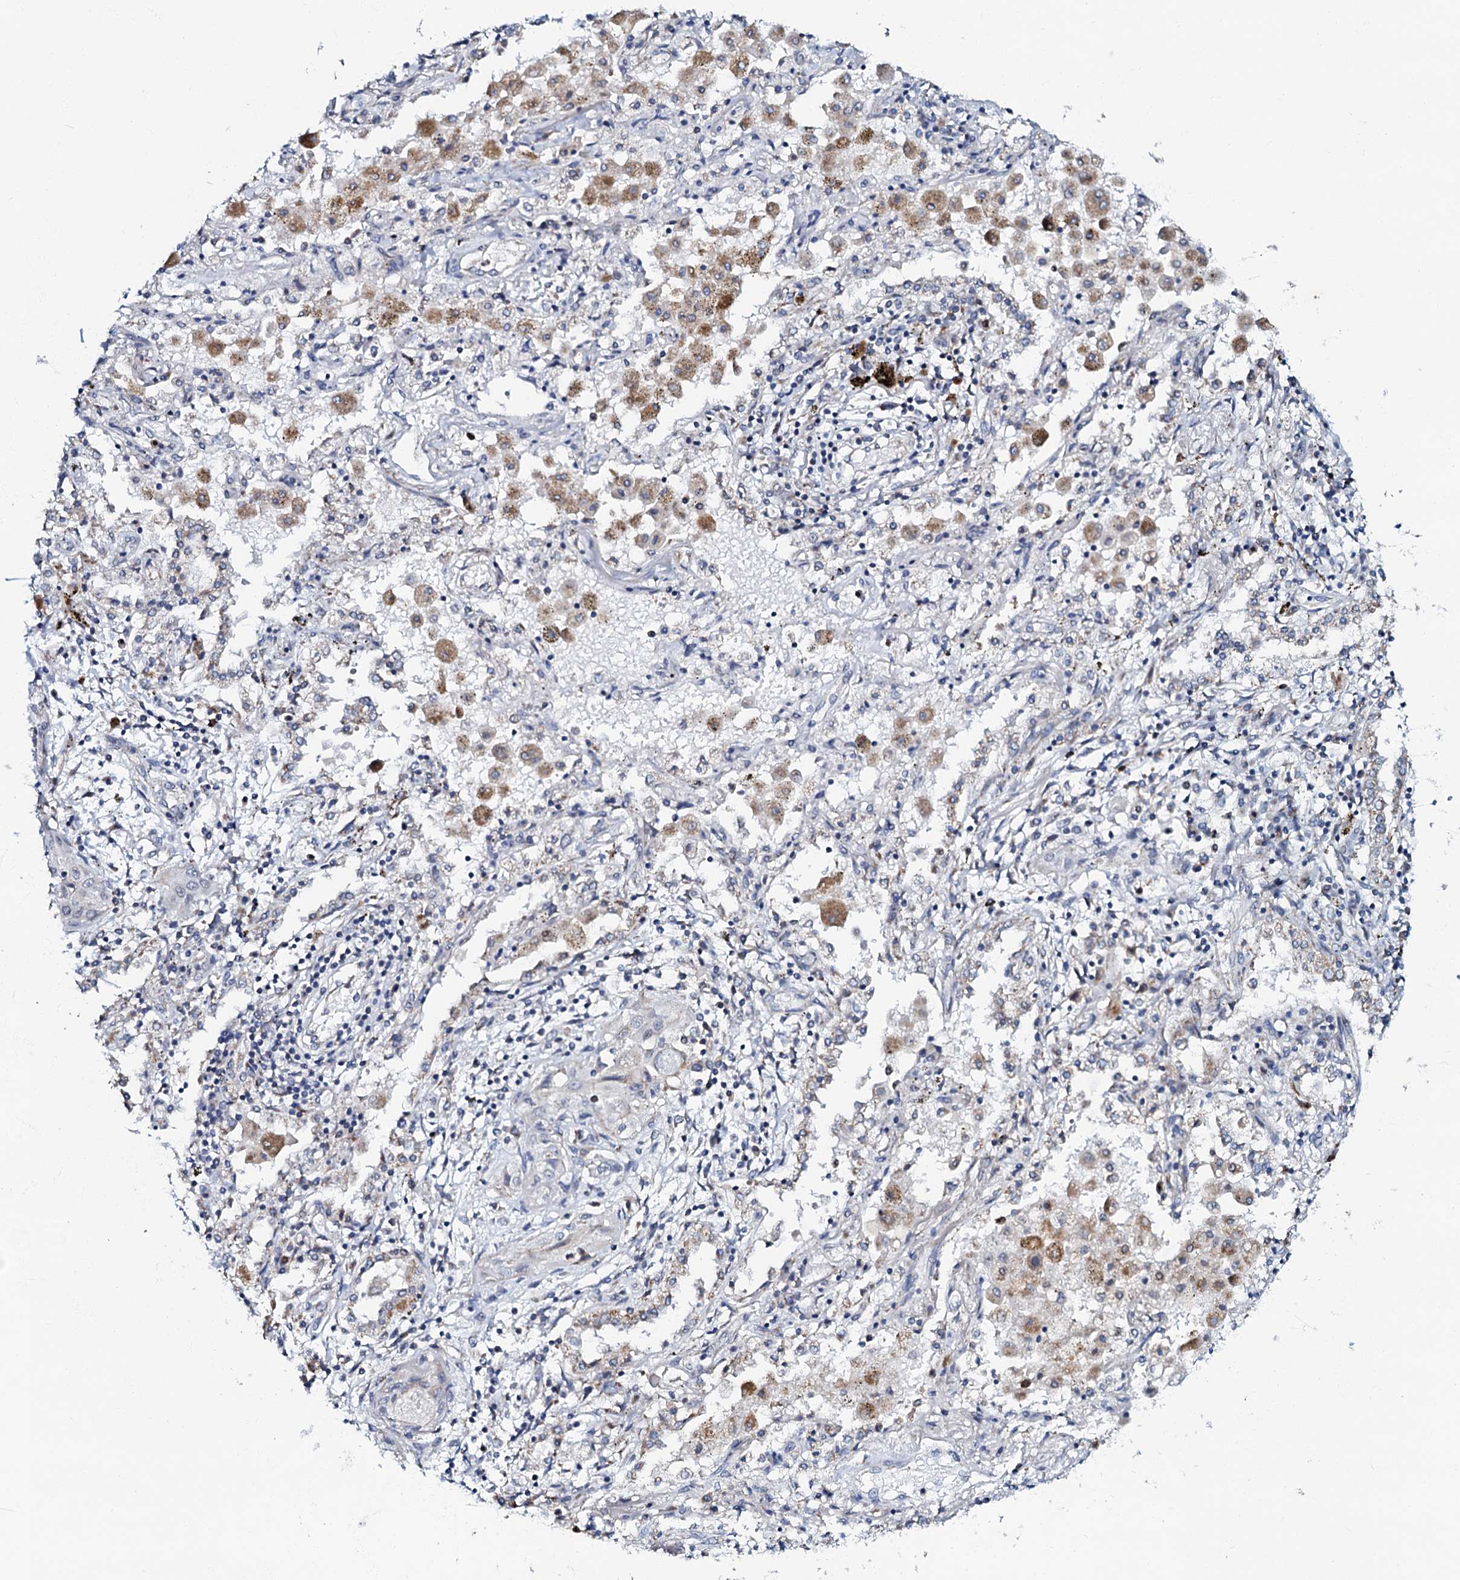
{"staining": {"intensity": "negative", "quantity": "none", "location": "none"}, "tissue": "lung cancer", "cell_type": "Tumor cells", "image_type": "cancer", "snomed": [{"axis": "morphology", "description": "Squamous cell carcinoma, NOS"}, {"axis": "topography", "description": "Lung"}], "caption": "Immunohistochemistry (IHC) photomicrograph of neoplastic tissue: squamous cell carcinoma (lung) stained with DAB shows no significant protein expression in tumor cells.", "gene": "MRPL51", "patient": {"sex": "female", "age": 47}}